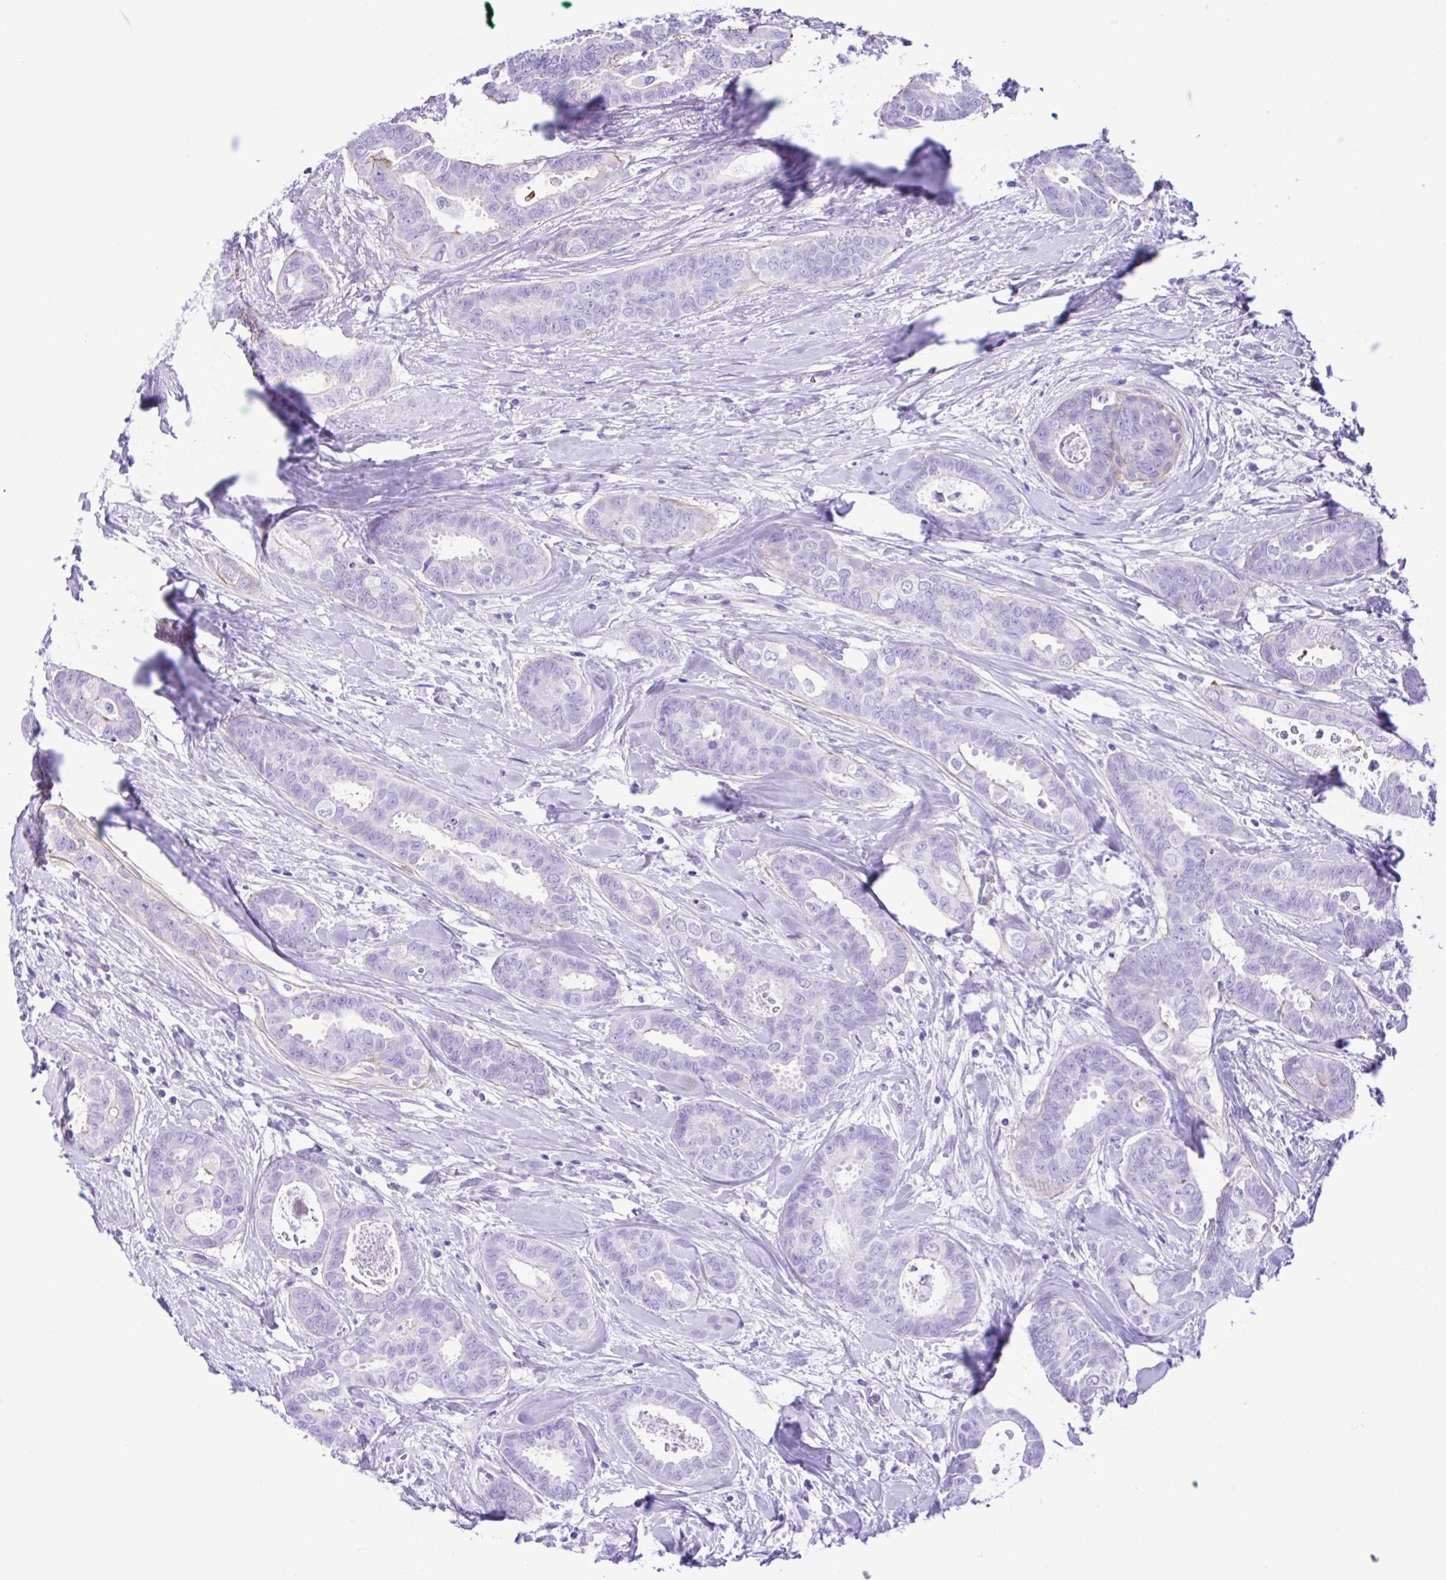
{"staining": {"intensity": "negative", "quantity": "none", "location": "none"}, "tissue": "breast cancer", "cell_type": "Tumor cells", "image_type": "cancer", "snomed": [{"axis": "morphology", "description": "Duct carcinoma"}, {"axis": "topography", "description": "Breast"}], "caption": "This is an immunohistochemistry (IHC) image of breast cancer. There is no staining in tumor cells.", "gene": "CYP11B1", "patient": {"sex": "female", "age": 45}}